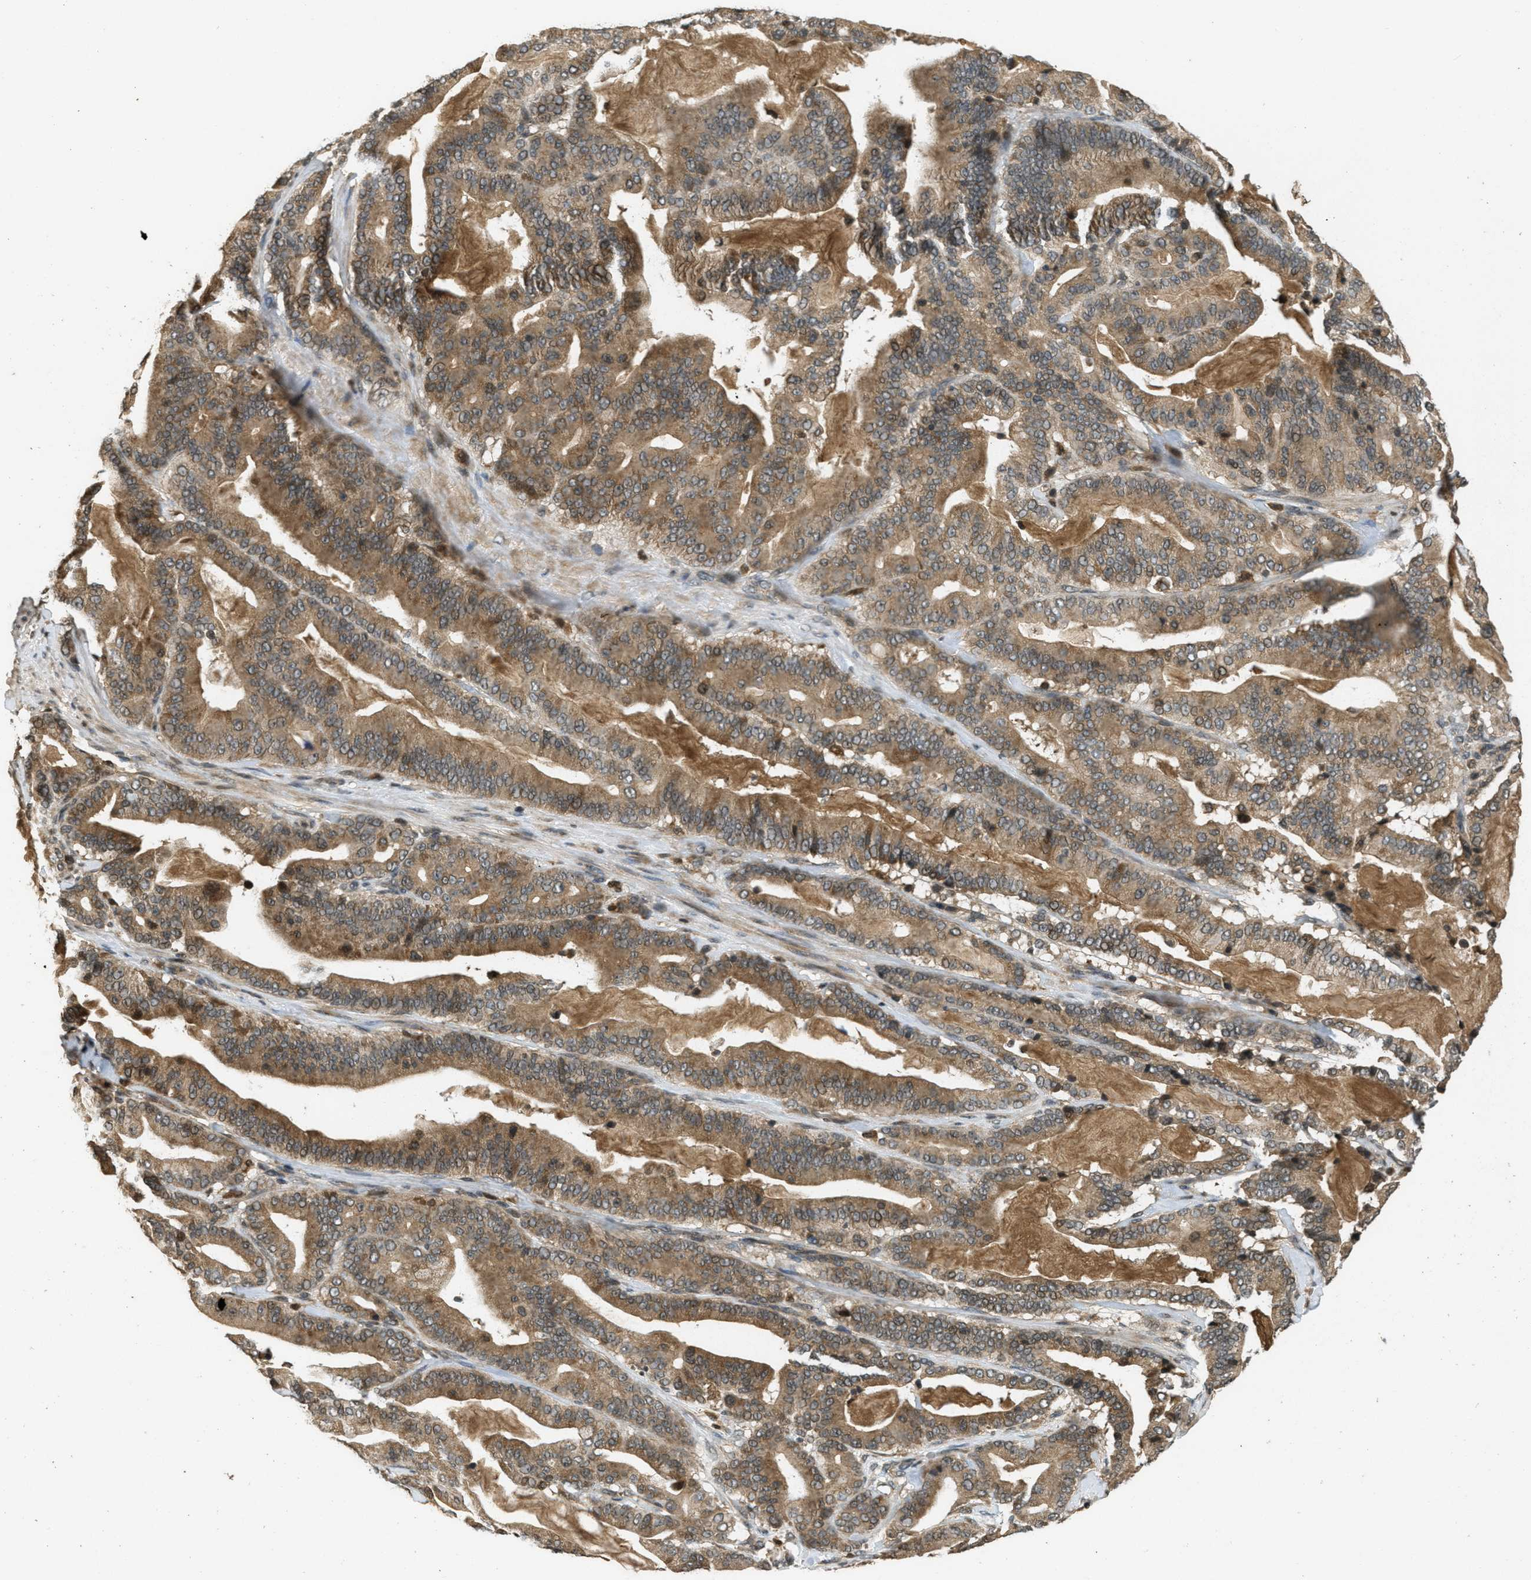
{"staining": {"intensity": "moderate", "quantity": ">75%", "location": "cytoplasmic/membranous"}, "tissue": "pancreatic cancer", "cell_type": "Tumor cells", "image_type": "cancer", "snomed": [{"axis": "morphology", "description": "Adenocarcinoma, NOS"}, {"axis": "topography", "description": "Pancreas"}], "caption": "Protein expression analysis of human adenocarcinoma (pancreatic) reveals moderate cytoplasmic/membranous expression in about >75% of tumor cells. Nuclei are stained in blue.", "gene": "ATG7", "patient": {"sex": "male", "age": 63}}